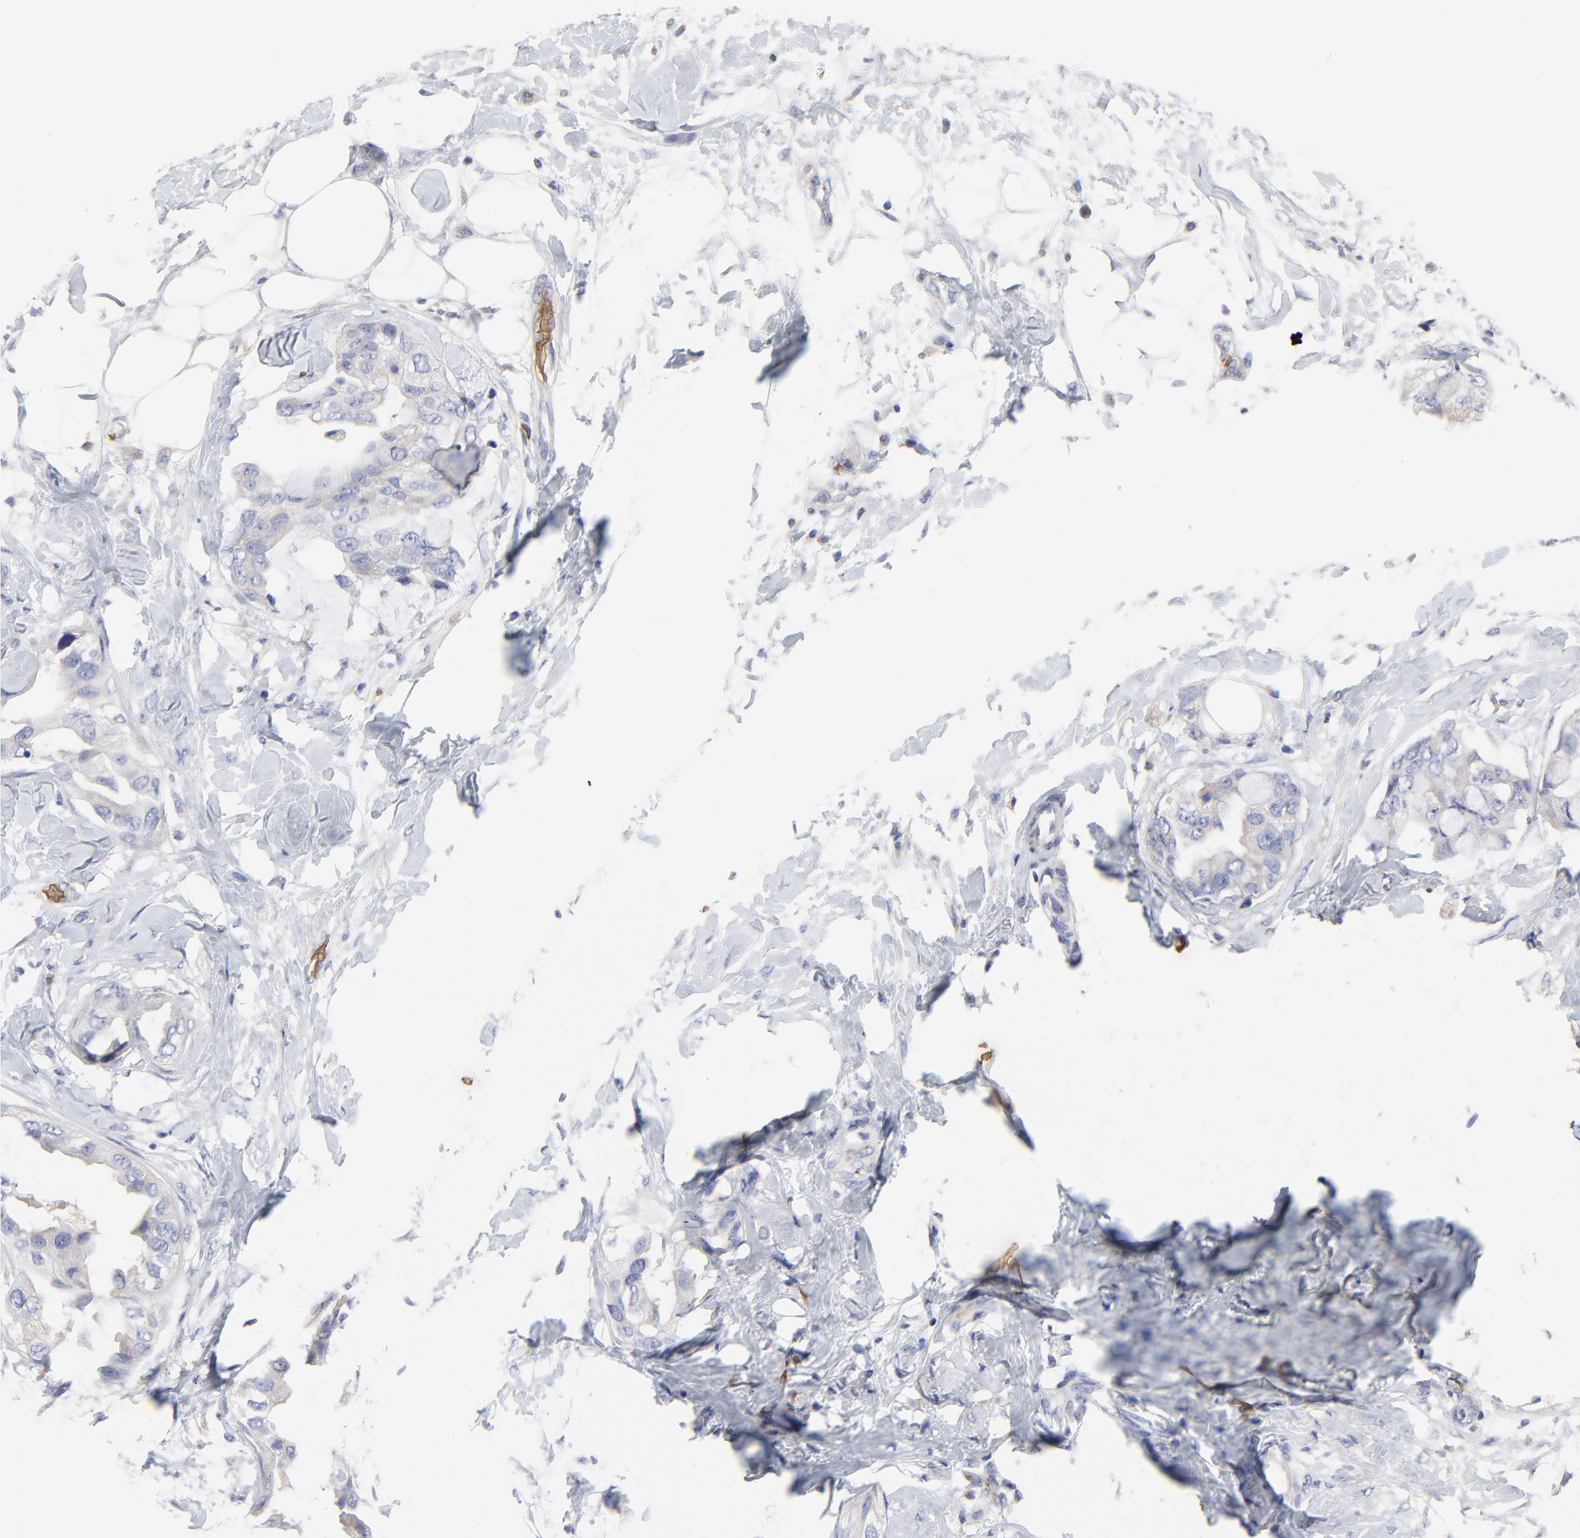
{"staining": {"intensity": "negative", "quantity": "none", "location": "none"}, "tissue": "breast cancer", "cell_type": "Tumor cells", "image_type": "cancer", "snomed": [{"axis": "morphology", "description": "Duct carcinoma"}, {"axis": "topography", "description": "Breast"}], "caption": "Photomicrograph shows no significant protein positivity in tumor cells of breast cancer.", "gene": "PAG1", "patient": {"sex": "female", "age": 40}}